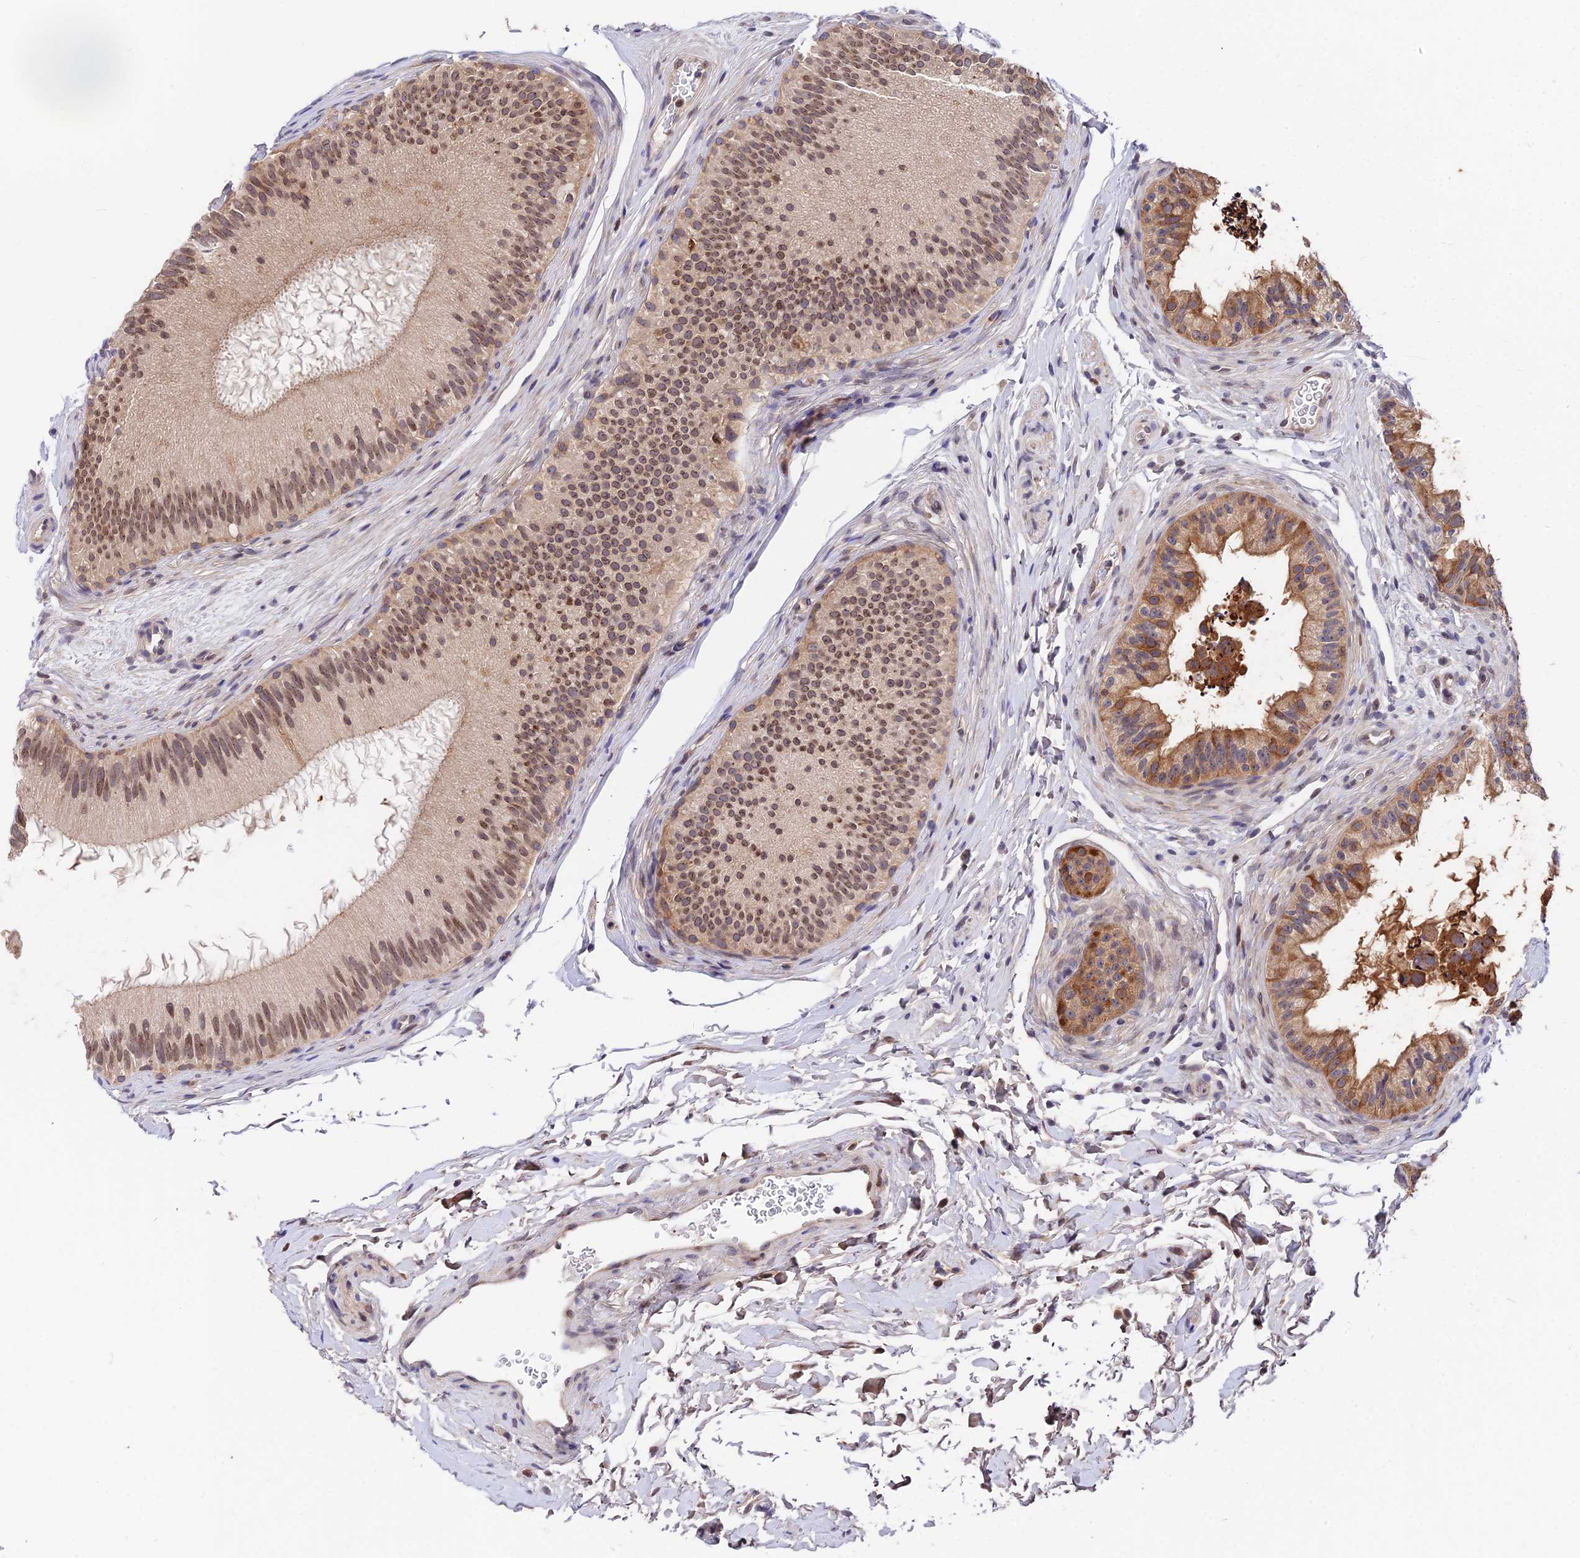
{"staining": {"intensity": "moderate", "quantity": ">75%", "location": "cytoplasmic/membranous,nuclear"}, "tissue": "epididymis", "cell_type": "Glandular cells", "image_type": "normal", "snomed": [{"axis": "morphology", "description": "Normal tissue, NOS"}, {"axis": "topography", "description": "Epididymis"}], "caption": "Glandular cells show moderate cytoplasmic/membranous,nuclear positivity in approximately >75% of cells in benign epididymis. The protein of interest is stained brown, and the nuclei are stained in blue (DAB (3,3'-diaminobenzidine) IHC with brightfield microscopy, high magnification).", "gene": "INPP4A", "patient": {"sex": "male", "age": 45}}